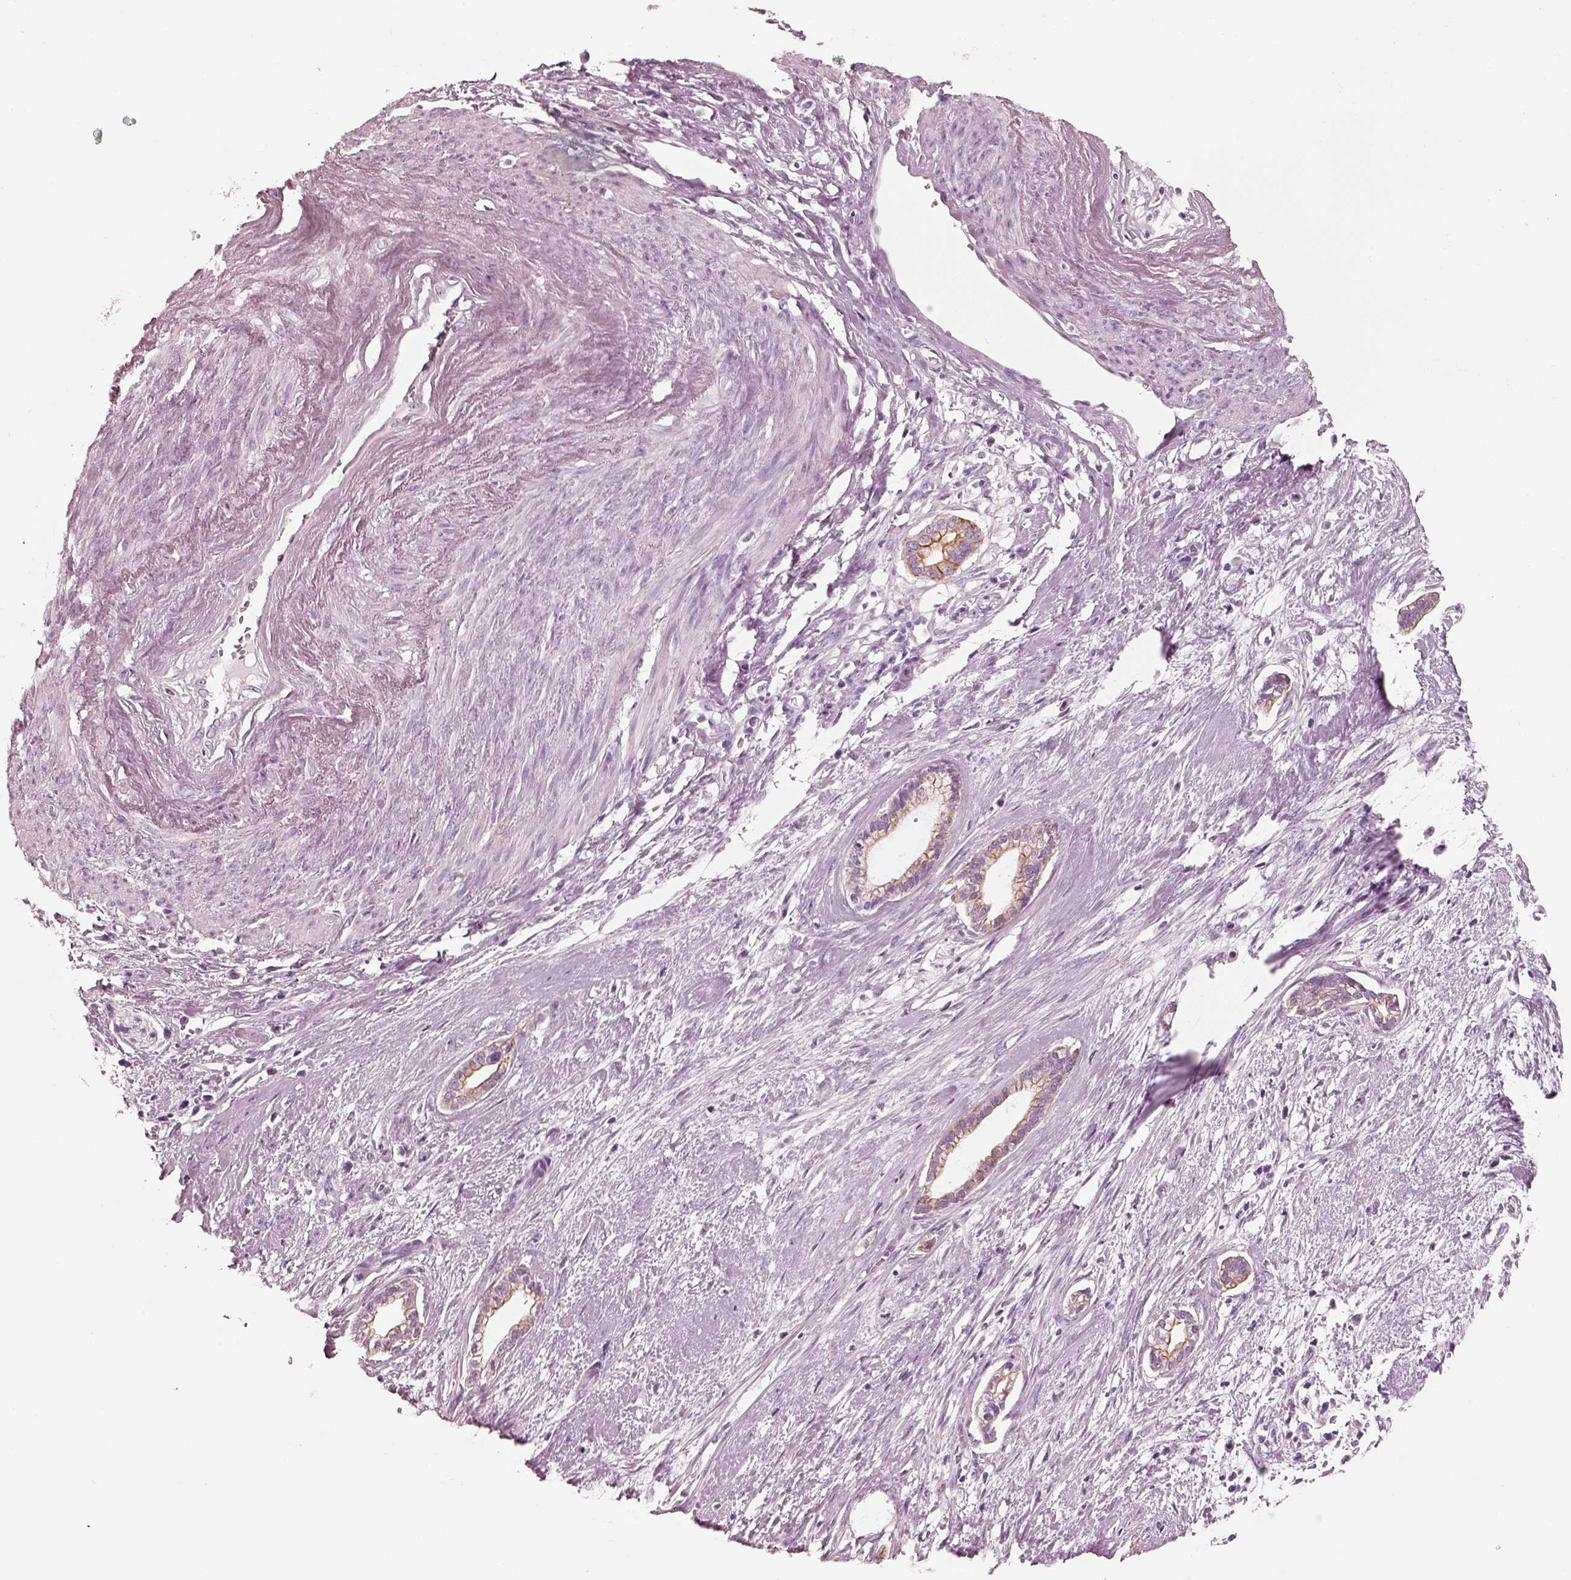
{"staining": {"intensity": "moderate", "quantity": "25%-75%", "location": "cytoplasmic/membranous"}, "tissue": "cervical cancer", "cell_type": "Tumor cells", "image_type": "cancer", "snomed": [{"axis": "morphology", "description": "Adenocarcinoma, NOS"}, {"axis": "topography", "description": "Cervix"}], "caption": "Cervical cancer was stained to show a protein in brown. There is medium levels of moderate cytoplasmic/membranous expression in approximately 25%-75% of tumor cells.", "gene": "PON3", "patient": {"sex": "female", "age": 62}}